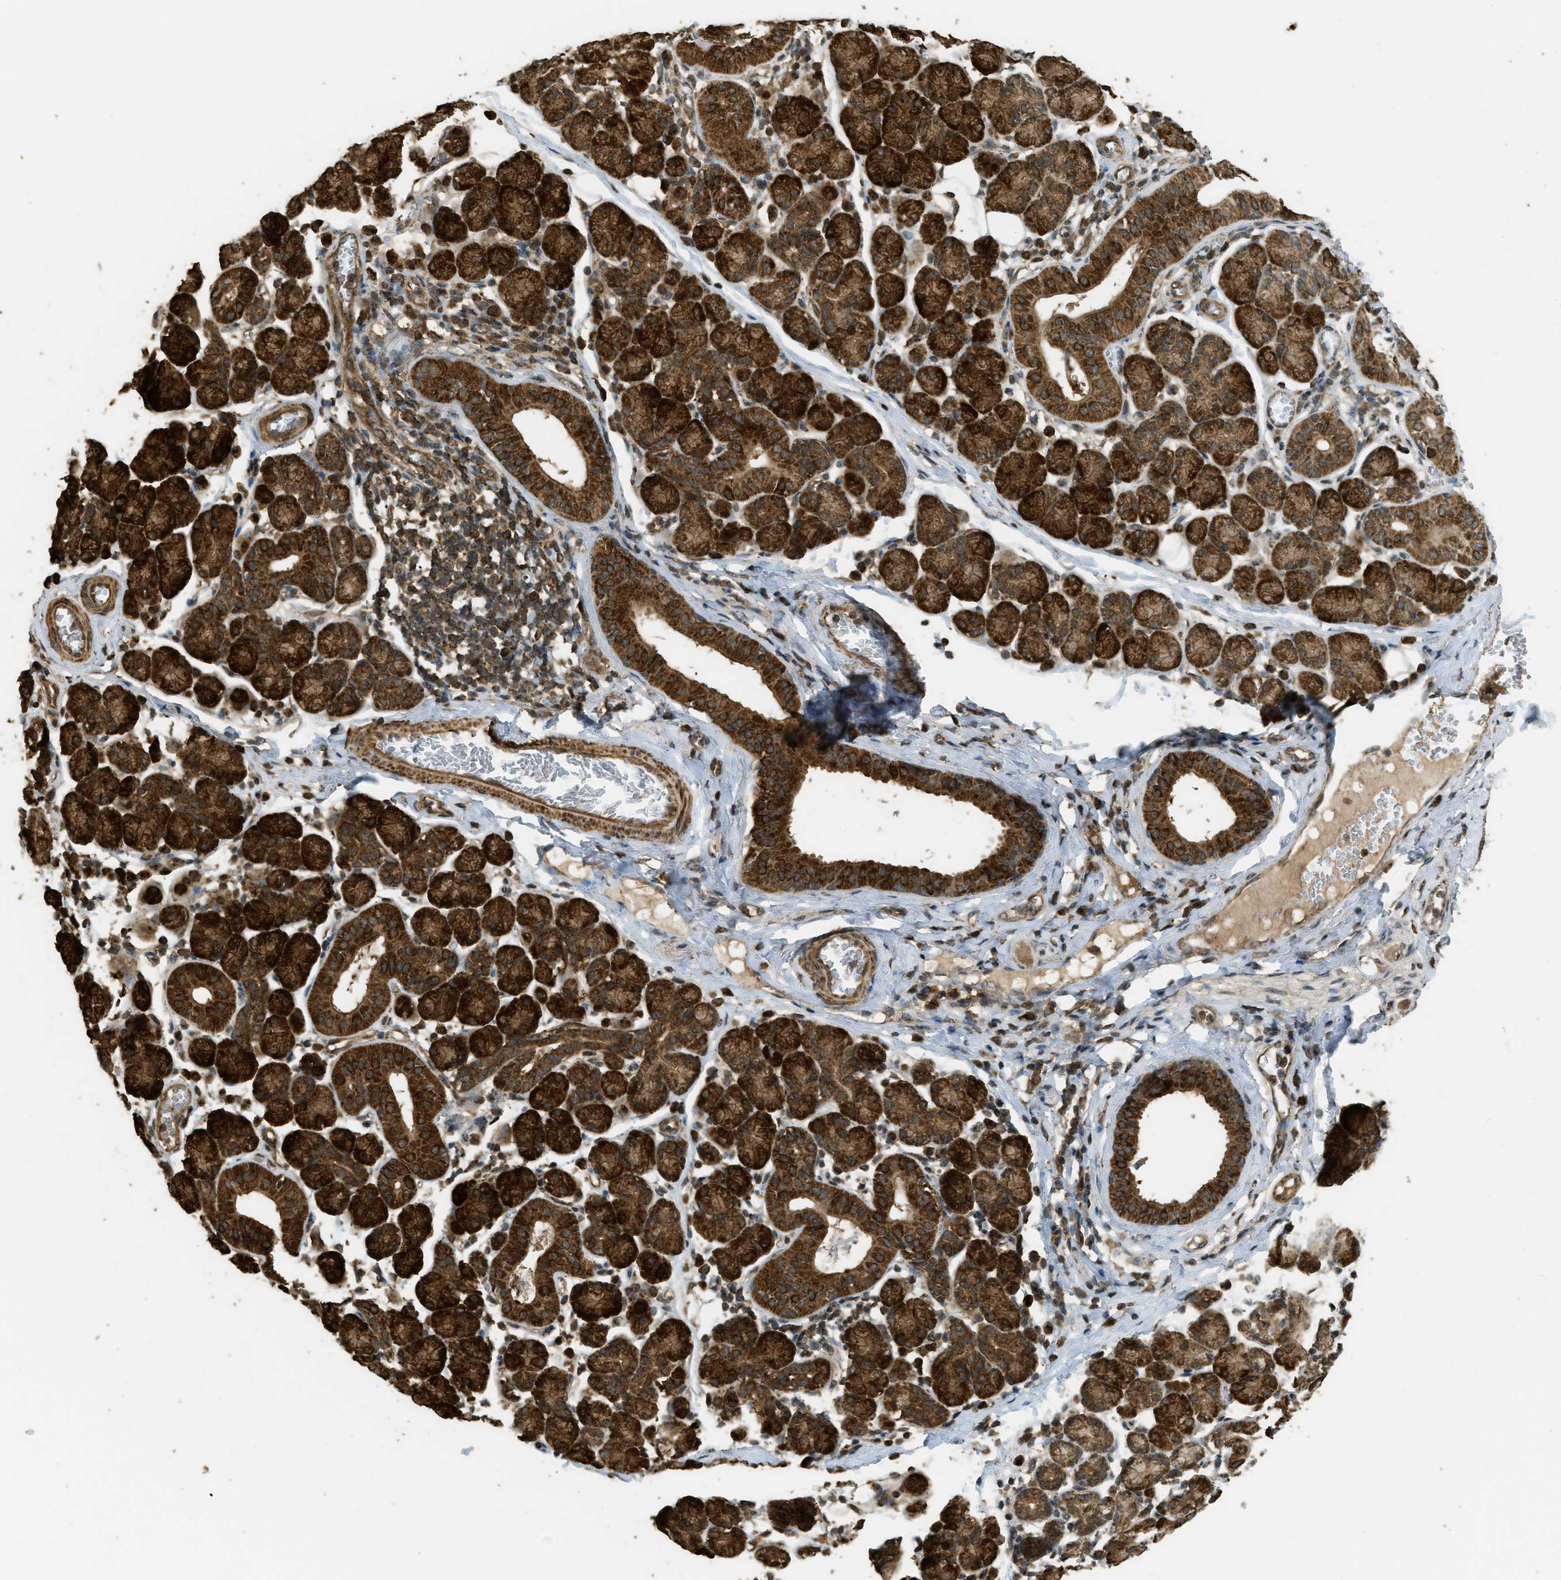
{"staining": {"intensity": "strong", "quantity": ">75%", "location": "cytoplasmic/membranous"}, "tissue": "salivary gland", "cell_type": "Glandular cells", "image_type": "normal", "snomed": [{"axis": "morphology", "description": "Normal tissue, NOS"}, {"axis": "morphology", "description": "Inflammation, NOS"}, {"axis": "topography", "description": "Lymph node"}, {"axis": "topography", "description": "Salivary gland"}], "caption": "Salivary gland stained with immunohistochemistry (IHC) exhibits strong cytoplasmic/membranous staining in about >75% of glandular cells. The staining was performed using DAB (3,3'-diaminobenzidine) to visualize the protein expression in brown, while the nuclei were stained in blue with hematoxylin (Magnification: 20x).", "gene": "CTPS1", "patient": {"sex": "male", "age": 3}}